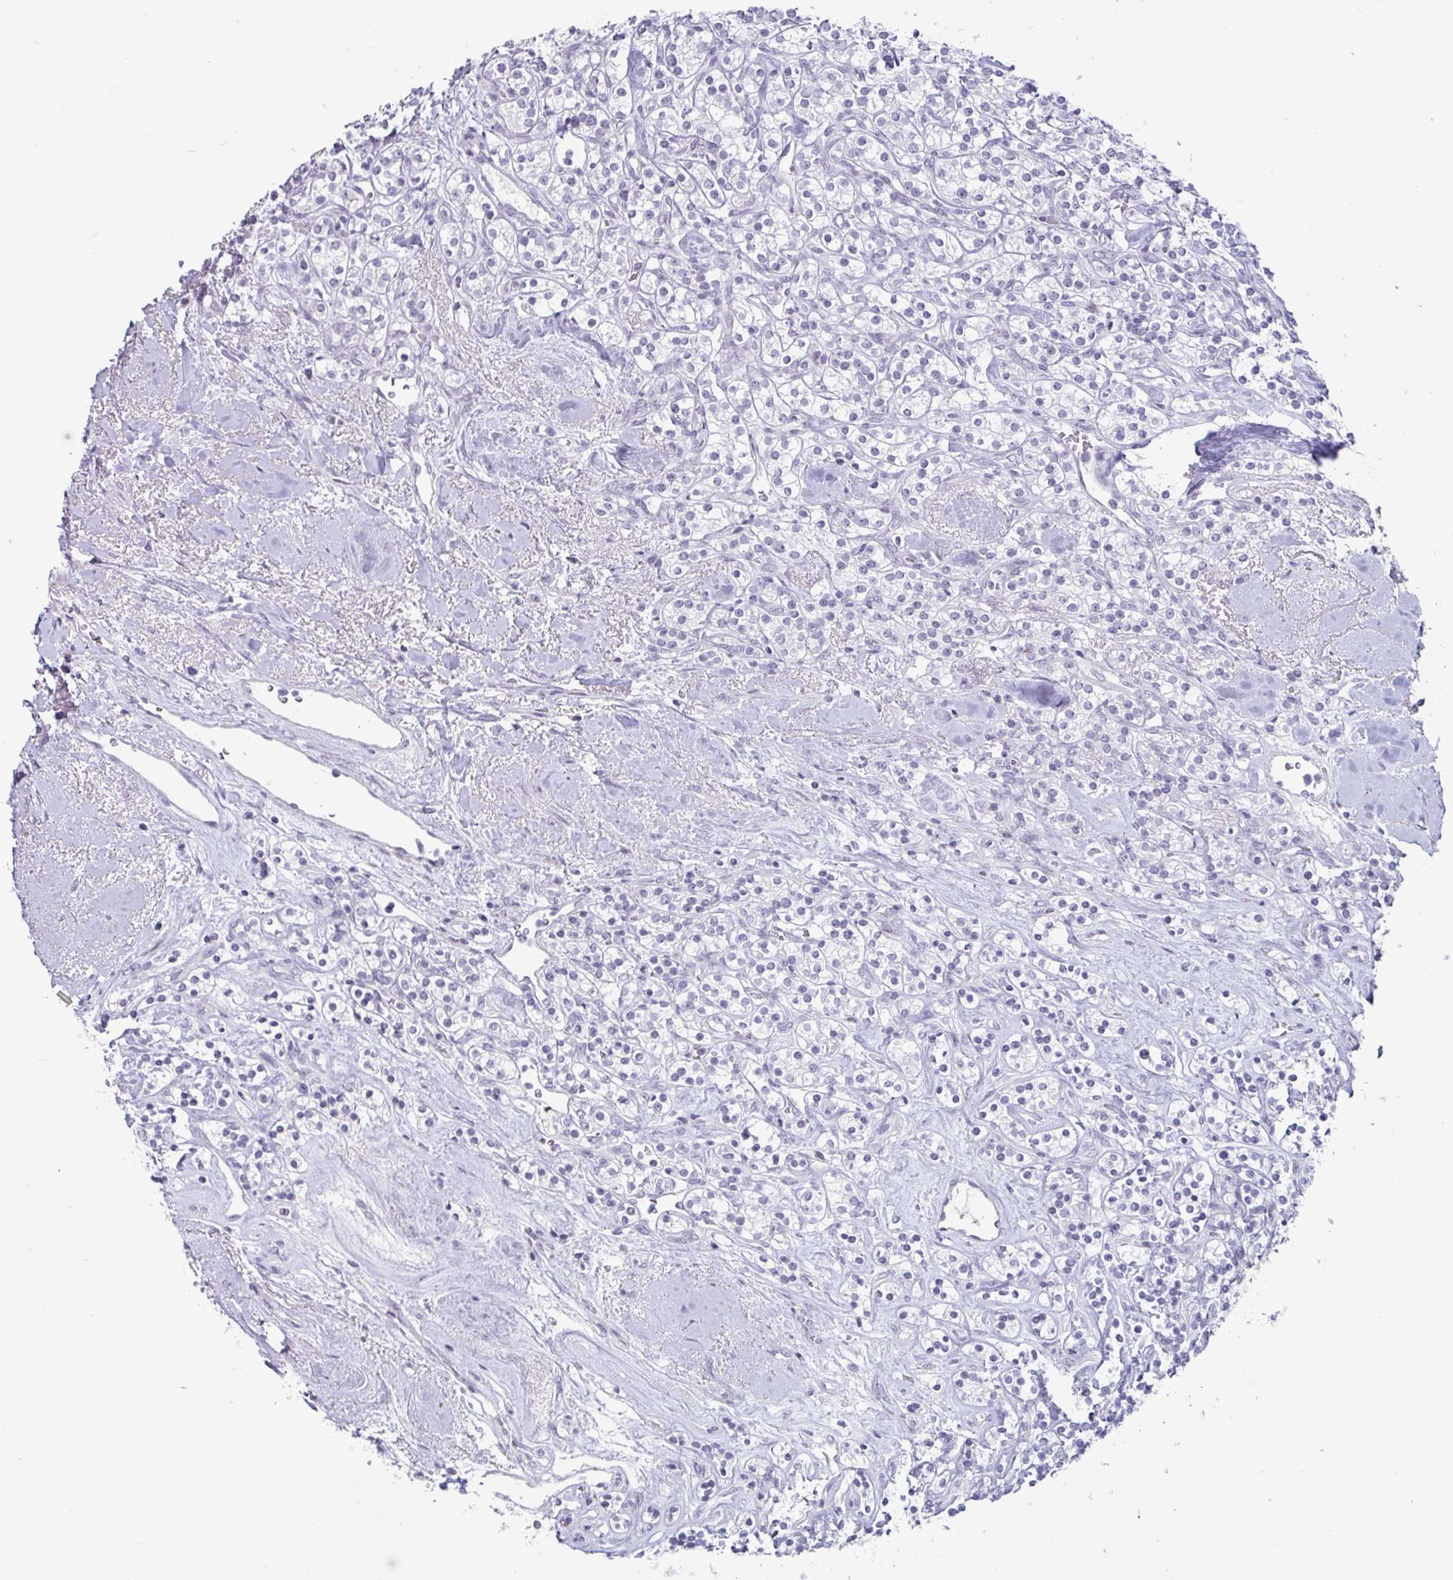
{"staining": {"intensity": "negative", "quantity": "none", "location": "none"}, "tissue": "renal cancer", "cell_type": "Tumor cells", "image_type": "cancer", "snomed": [{"axis": "morphology", "description": "Adenocarcinoma, NOS"}, {"axis": "topography", "description": "Kidney"}], "caption": "Tumor cells show no significant protein expression in renal cancer (adenocarcinoma).", "gene": "VSIG10L", "patient": {"sex": "male", "age": 77}}